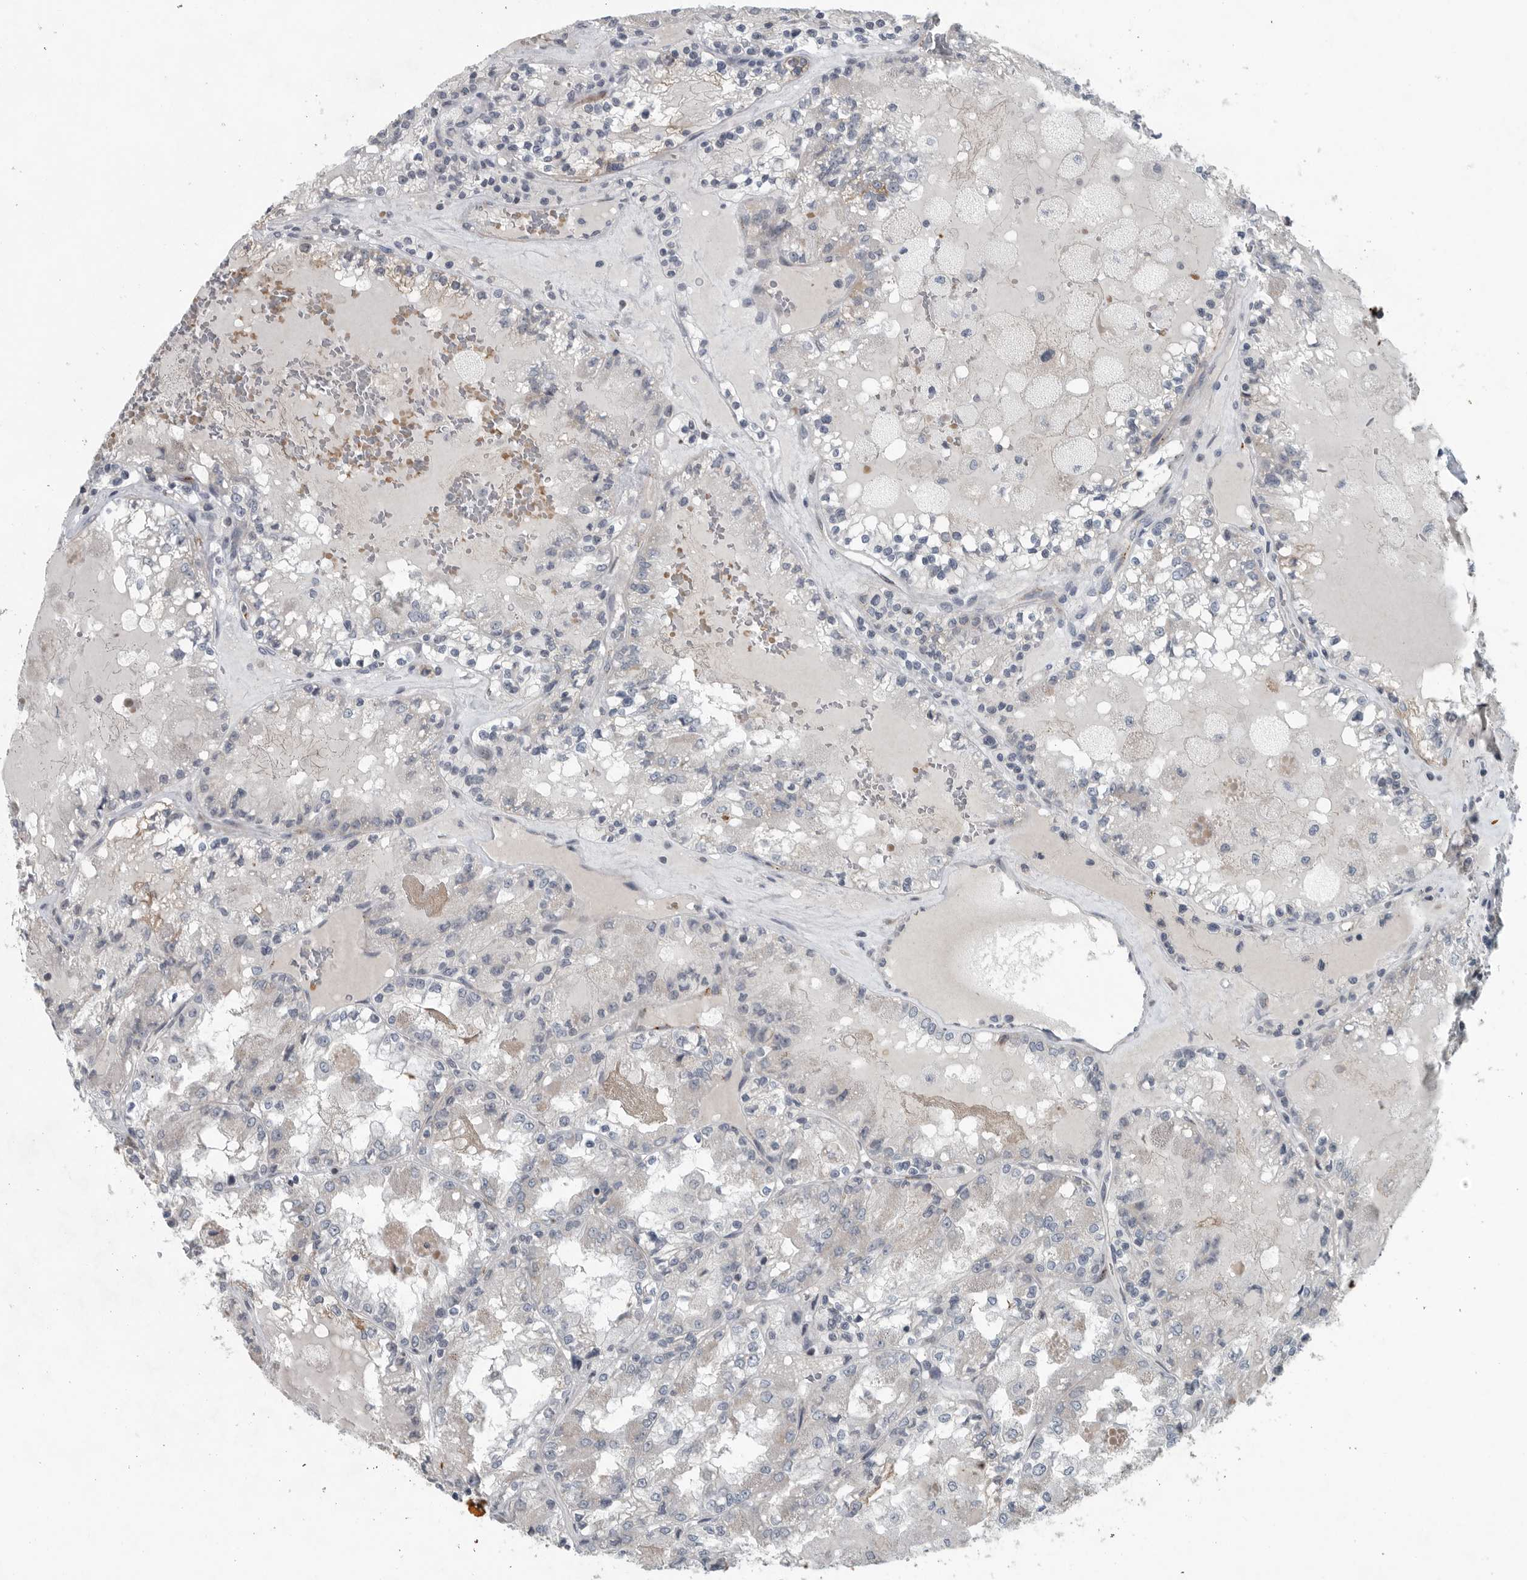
{"staining": {"intensity": "weak", "quantity": "<25%", "location": "cytoplasmic/membranous"}, "tissue": "renal cancer", "cell_type": "Tumor cells", "image_type": "cancer", "snomed": [{"axis": "morphology", "description": "Adenocarcinoma, NOS"}, {"axis": "topography", "description": "Kidney"}], "caption": "High magnification brightfield microscopy of renal cancer (adenocarcinoma) stained with DAB (brown) and counterstained with hematoxylin (blue): tumor cells show no significant expression.", "gene": "MPP3", "patient": {"sex": "female", "age": 56}}